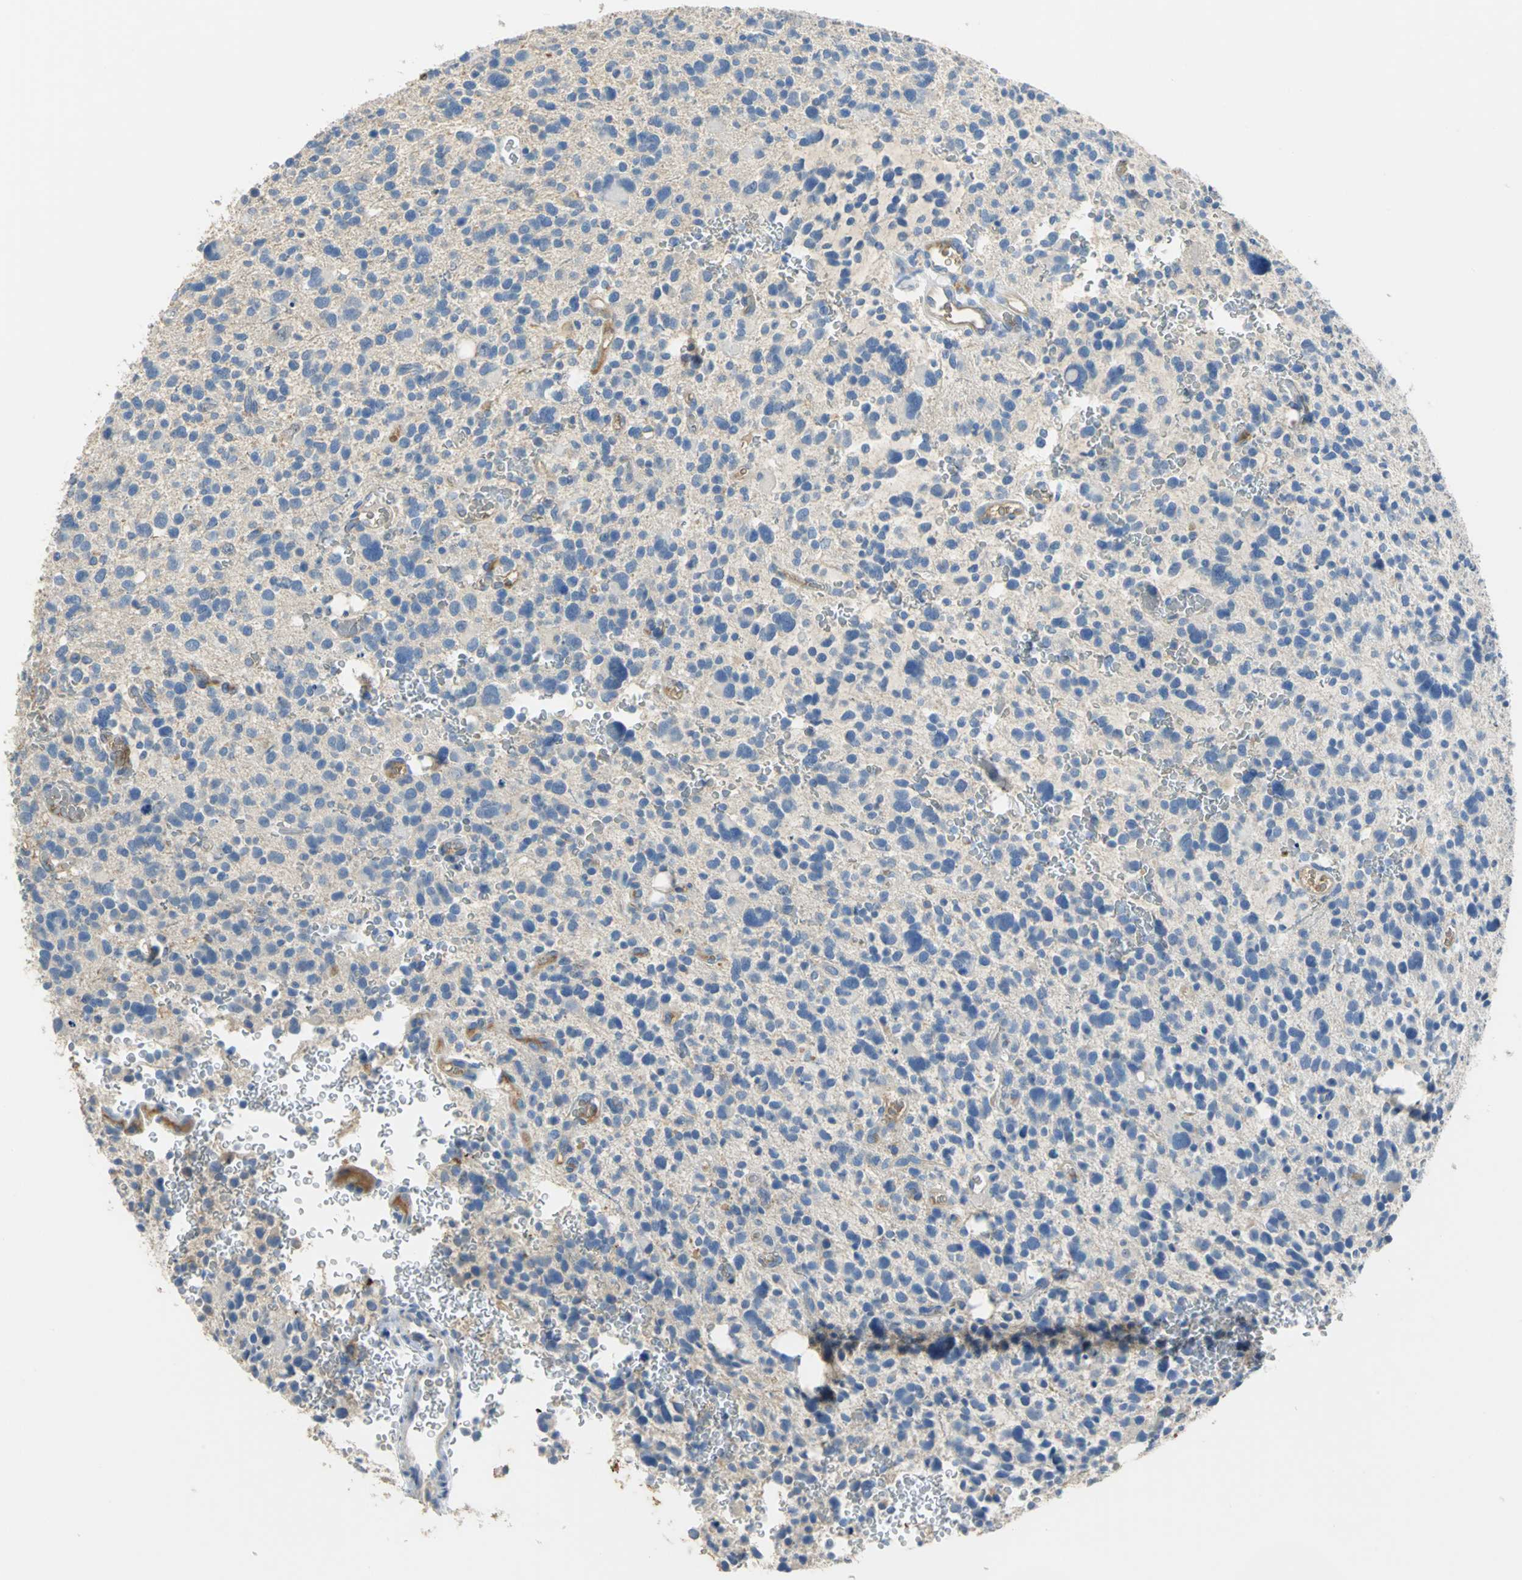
{"staining": {"intensity": "negative", "quantity": "none", "location": "none"}, "tissue": "glioma", "cell_type": "Tumor cells", "image_type": "cancer", "snomed": [{"axis": "morphology", "description": "Glioma, malignant, High grade"}, {"axis": "topography", "description": "Brain"}], "caption": "Immunohistochemistry image of human malignant glioma (high-grade) stained for a protein (brown), which exhibits no positivity in tumor cells. Brightfield microscopy of immunohistochemistry stained with DAB (brown) and hematoxylin (blue), captured at high magnification.", "gene": "GYG2", "patient": {"sex": "male", "age": 48}}